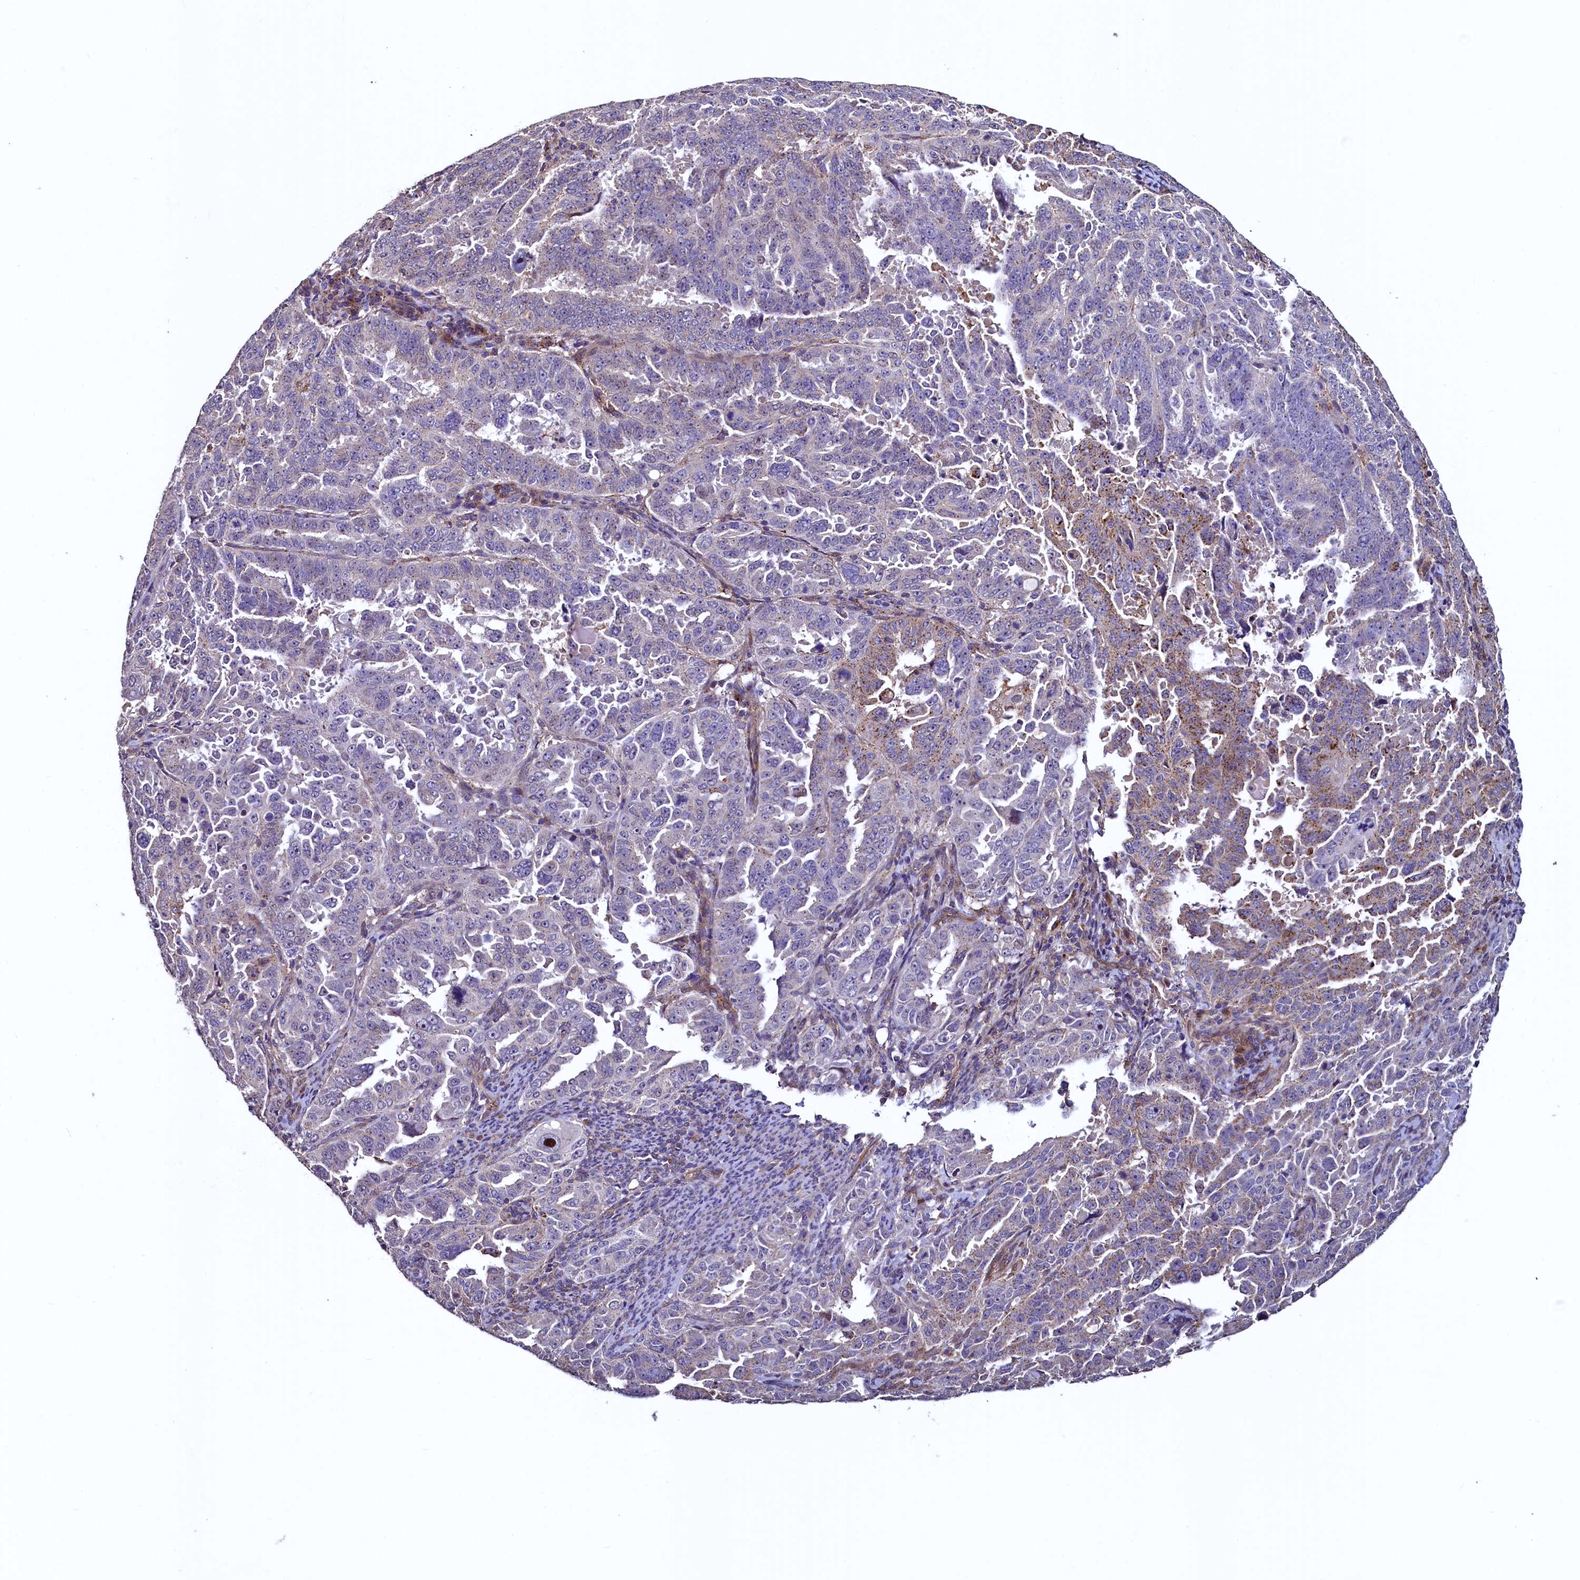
{"staining": {"intensity": "weak", "quantity": "25%-75%", "location": "cytoplasmic/membranous"}, "tissue": "endometrial cancer", "cell_type": "Tumor cells", "image_type": "cancer", "snomed": [{"axis": "morphology", "description": "Adenocarcinoma, NOS"}, {"axis": "topography", "description": "Endometrium"}], "caption": "IHC (DAB (3,3'-diaminobenzidine)) staining of human endometrial adenocarcinoma exhibits weak cytoplasmic/membranous protein expression in about 25%-75% of tumor cells.", "gene": "PALM", "patient": {"sex": "female", "age": 65}}